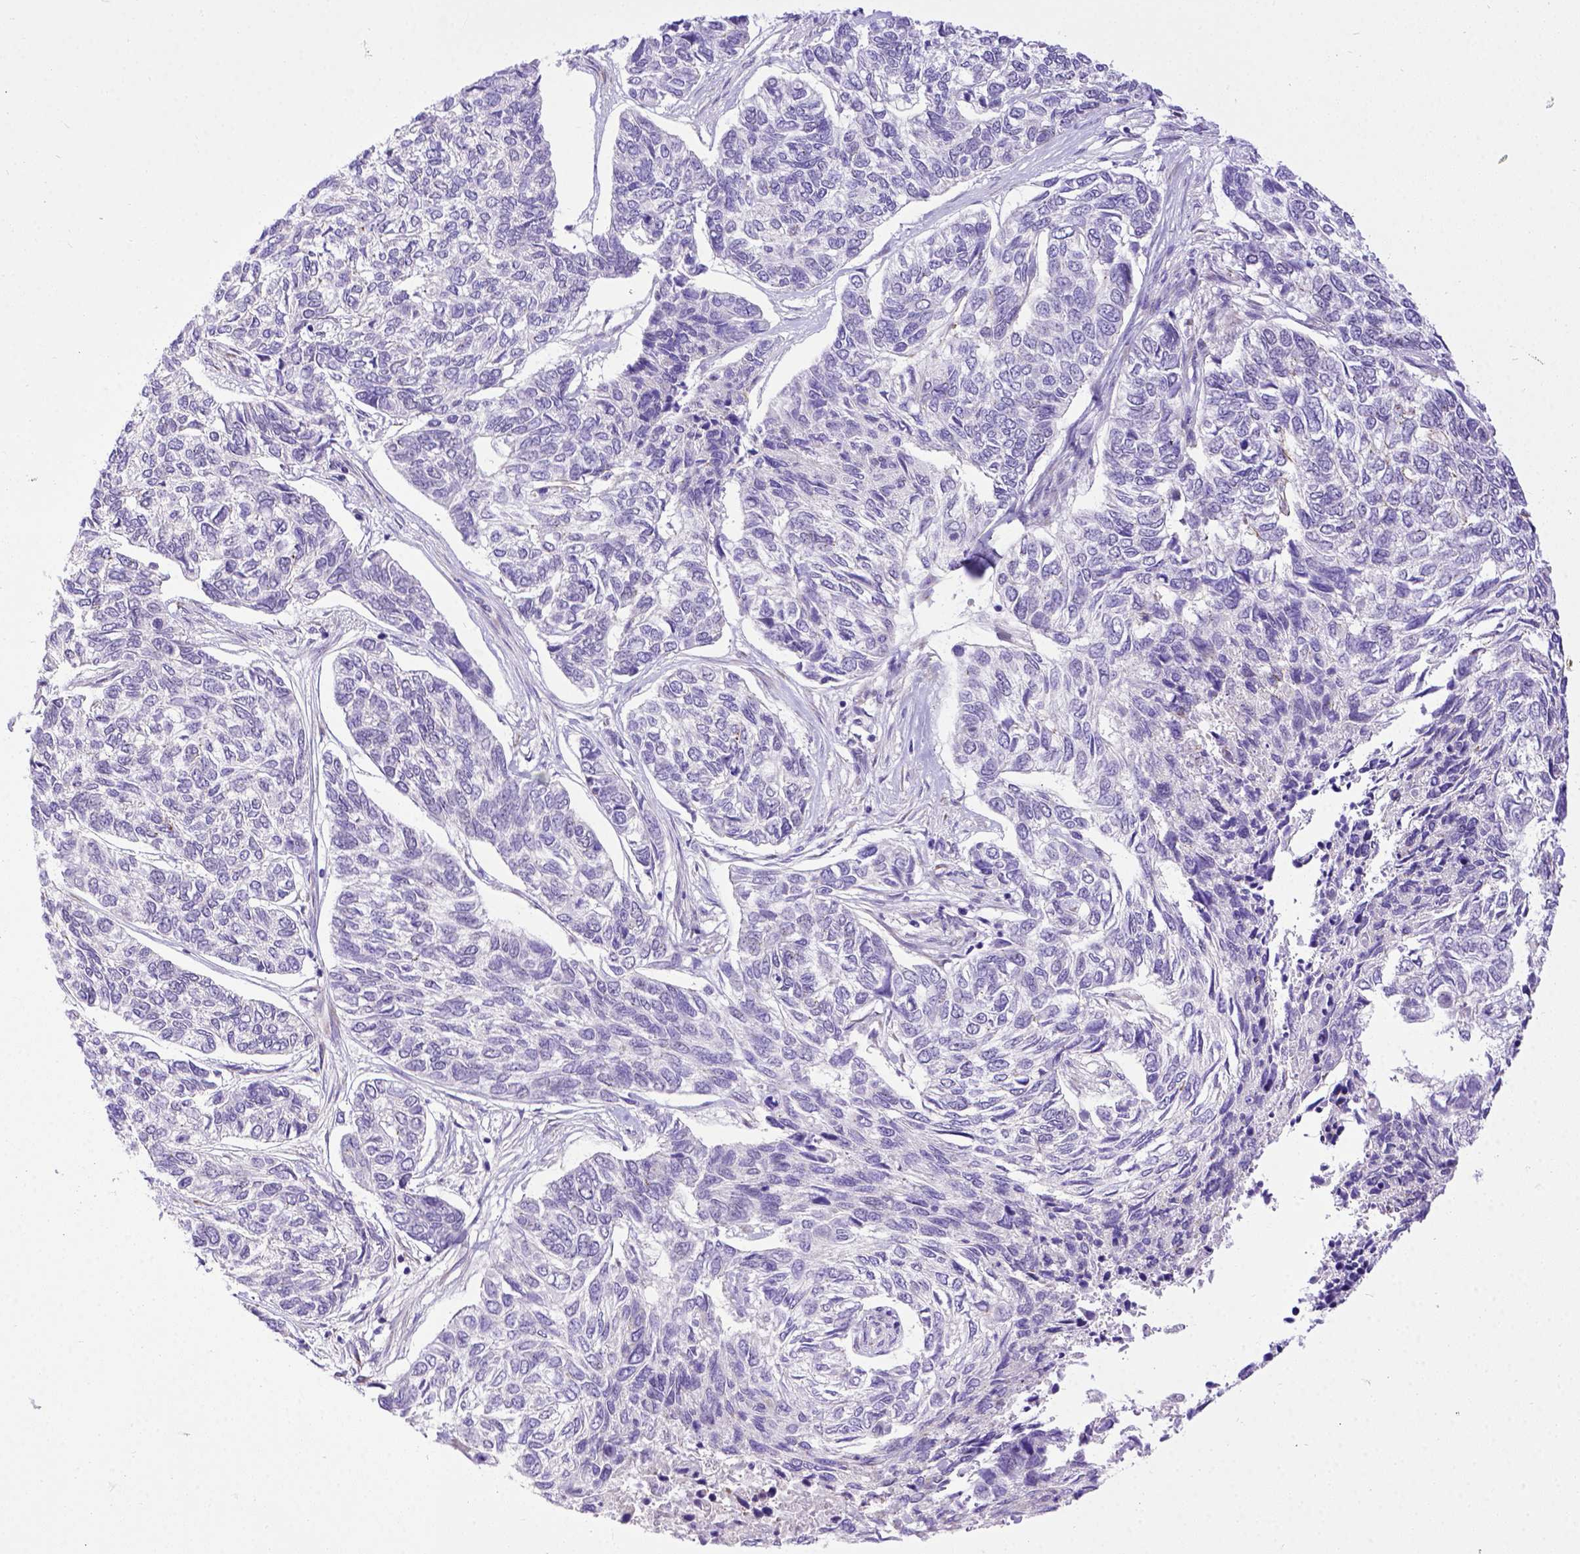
{"staining": {"intensity": "negative", "quantity": "none", "location": "none"}, "tissue": "skin cancer", "cell_type": "Tumor cells", "image_type": "cancer", "snomed": [{"axis": "morphology", "description": "Basal cell carcinoma"}, {"axis": "topography", "description": "Skin"}], "caption": "Immunohistochemistry (IHC) of human basal cell carcinoma (skin) exhibits no positivity in tumor cells. (DAB IHC with hematoxylin counter stain).", "gene": "CFAP300", "patient": {"sex": "female", "age": 65}}